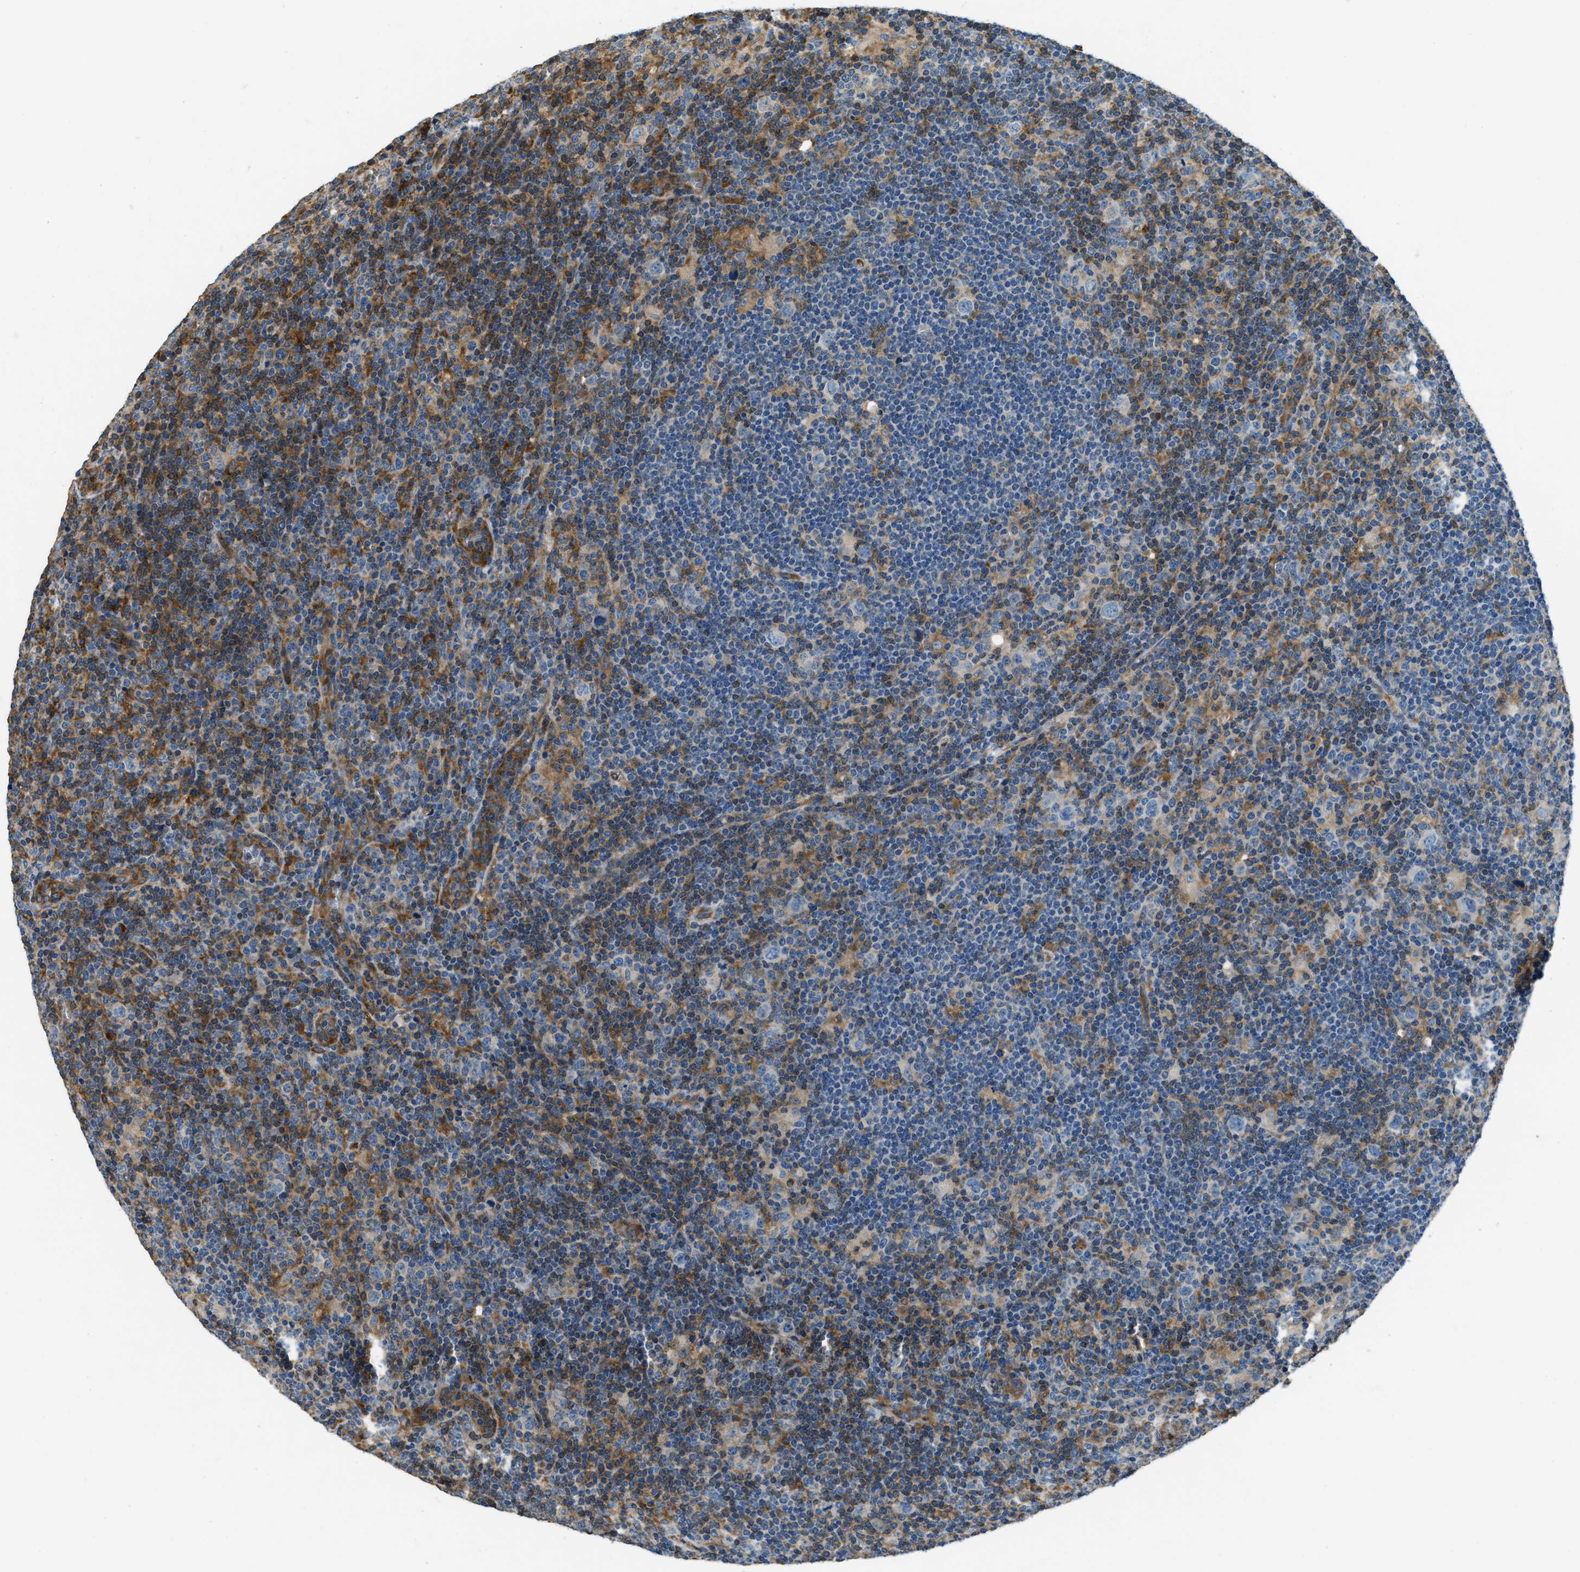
{"staining": {"intensity": "weak", "quantity": "<25%", "location": "cytoplasmic/membranous"}, "tissue": "lymphoma", "cell_type": "Tumor cells", "image_type": "cancer", "snomed": [{"axis": "morphology", "description": "Hodgkin's disease, NOS"}, {"axis": "topography", "description": "Lymph node"}], "caption": "IHC of human lymphoma exhibits no expression in tumor cells. (DAB immunohistochemistry, high magnification).", "gene": "GIMAP8", "patient": {"sex": "female", "age": 57}}